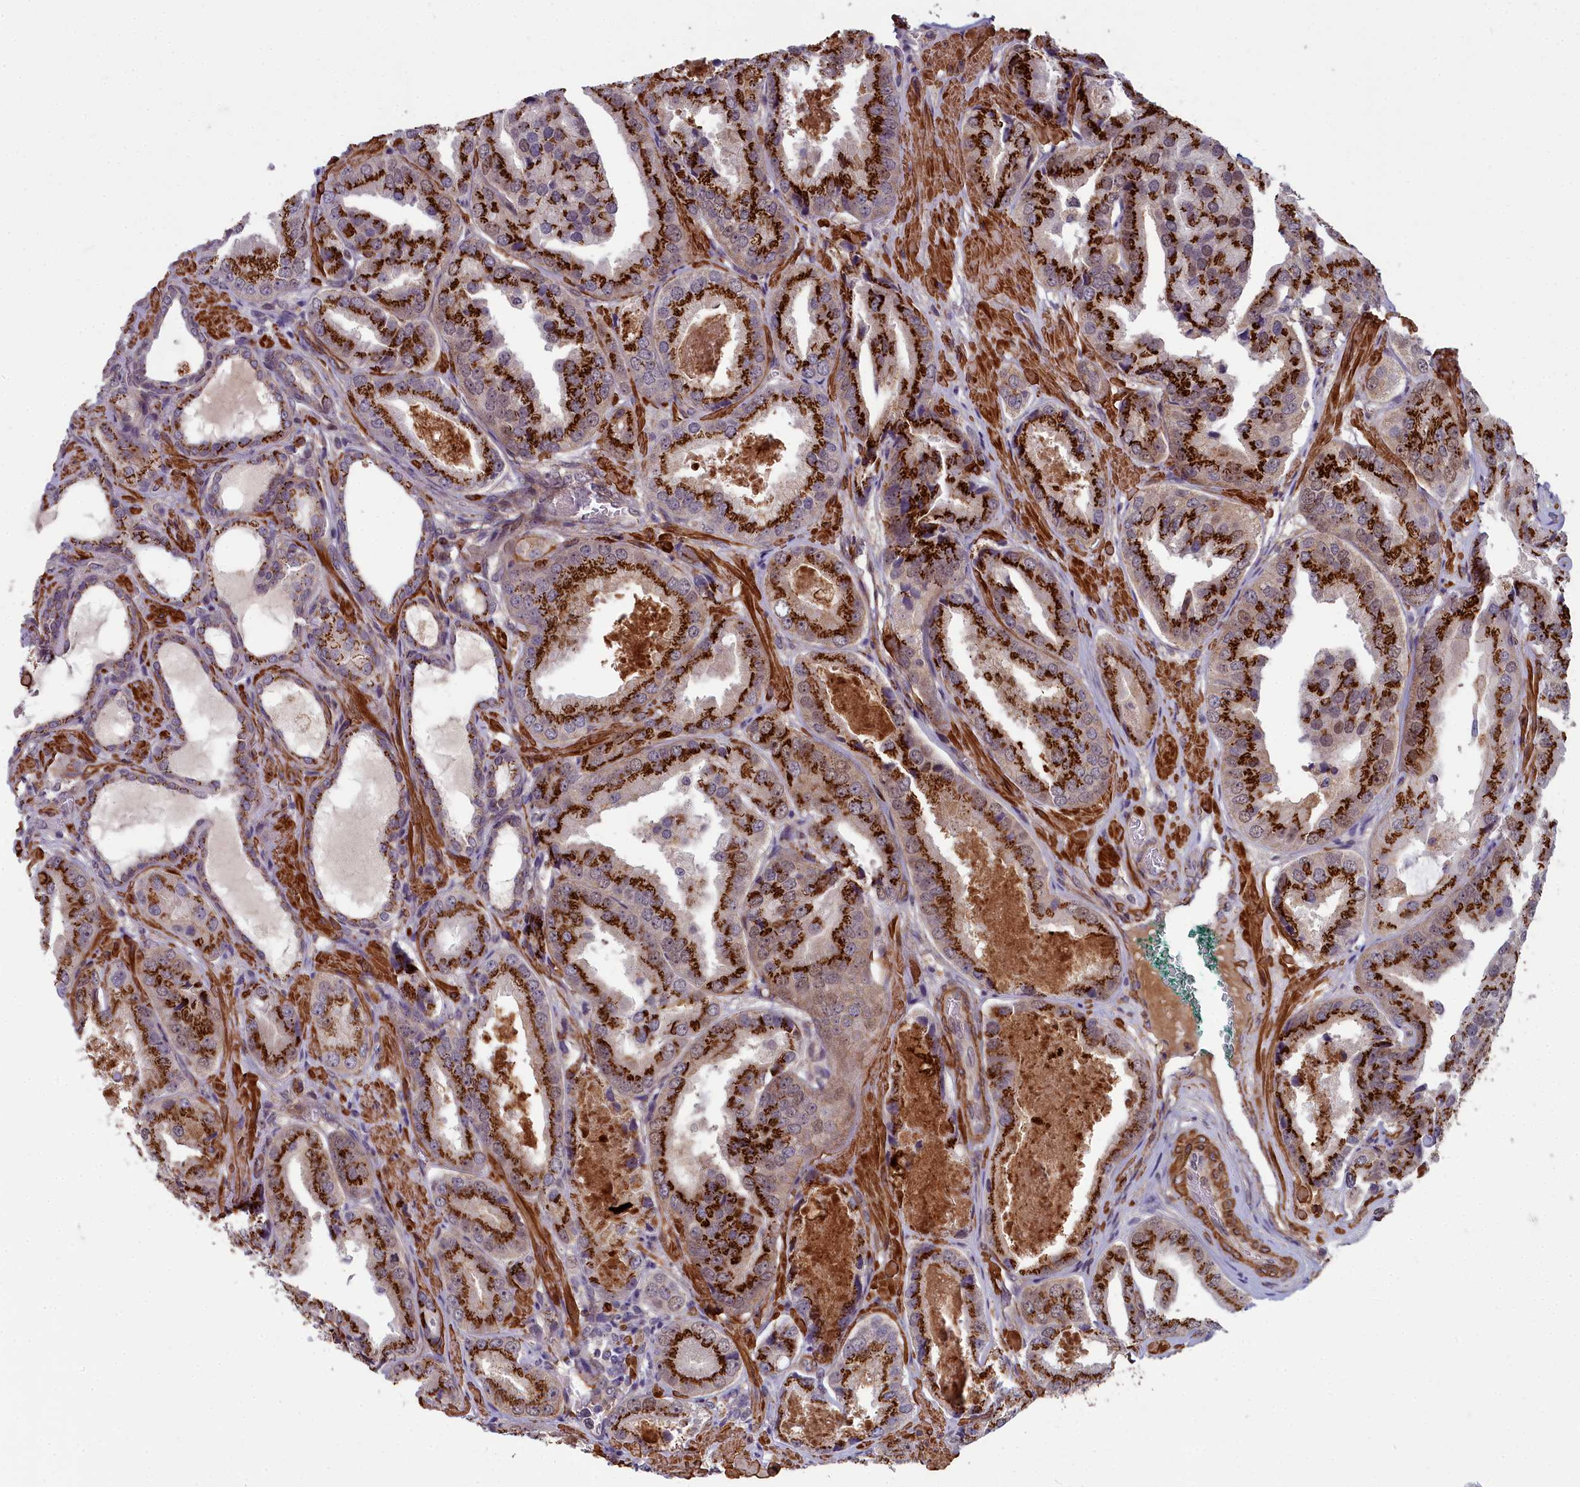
{"staining": {"intensity": "strong", "quantity": ">75%", "location": "cytoplasmic/membranous"}, "tissue": "prostate cancer", "cell_type": "Tumor cells", "image_type": "cancer", "snomed": [{"axis": "morphology", "description": "Adenocarcinoma, High grade"}, {"axis": "topography", "description": "Prostate"}], "caption": "High-power microscopy captured an immunohistochemistry histopathology image of prostate adenocarcinoma (high-grade), revealing strong cytoplasmic/membranous positivity in about >75% of tumor cells.", "gene": "ZNF626", "patient": {"sex": "male", "age": 63}}